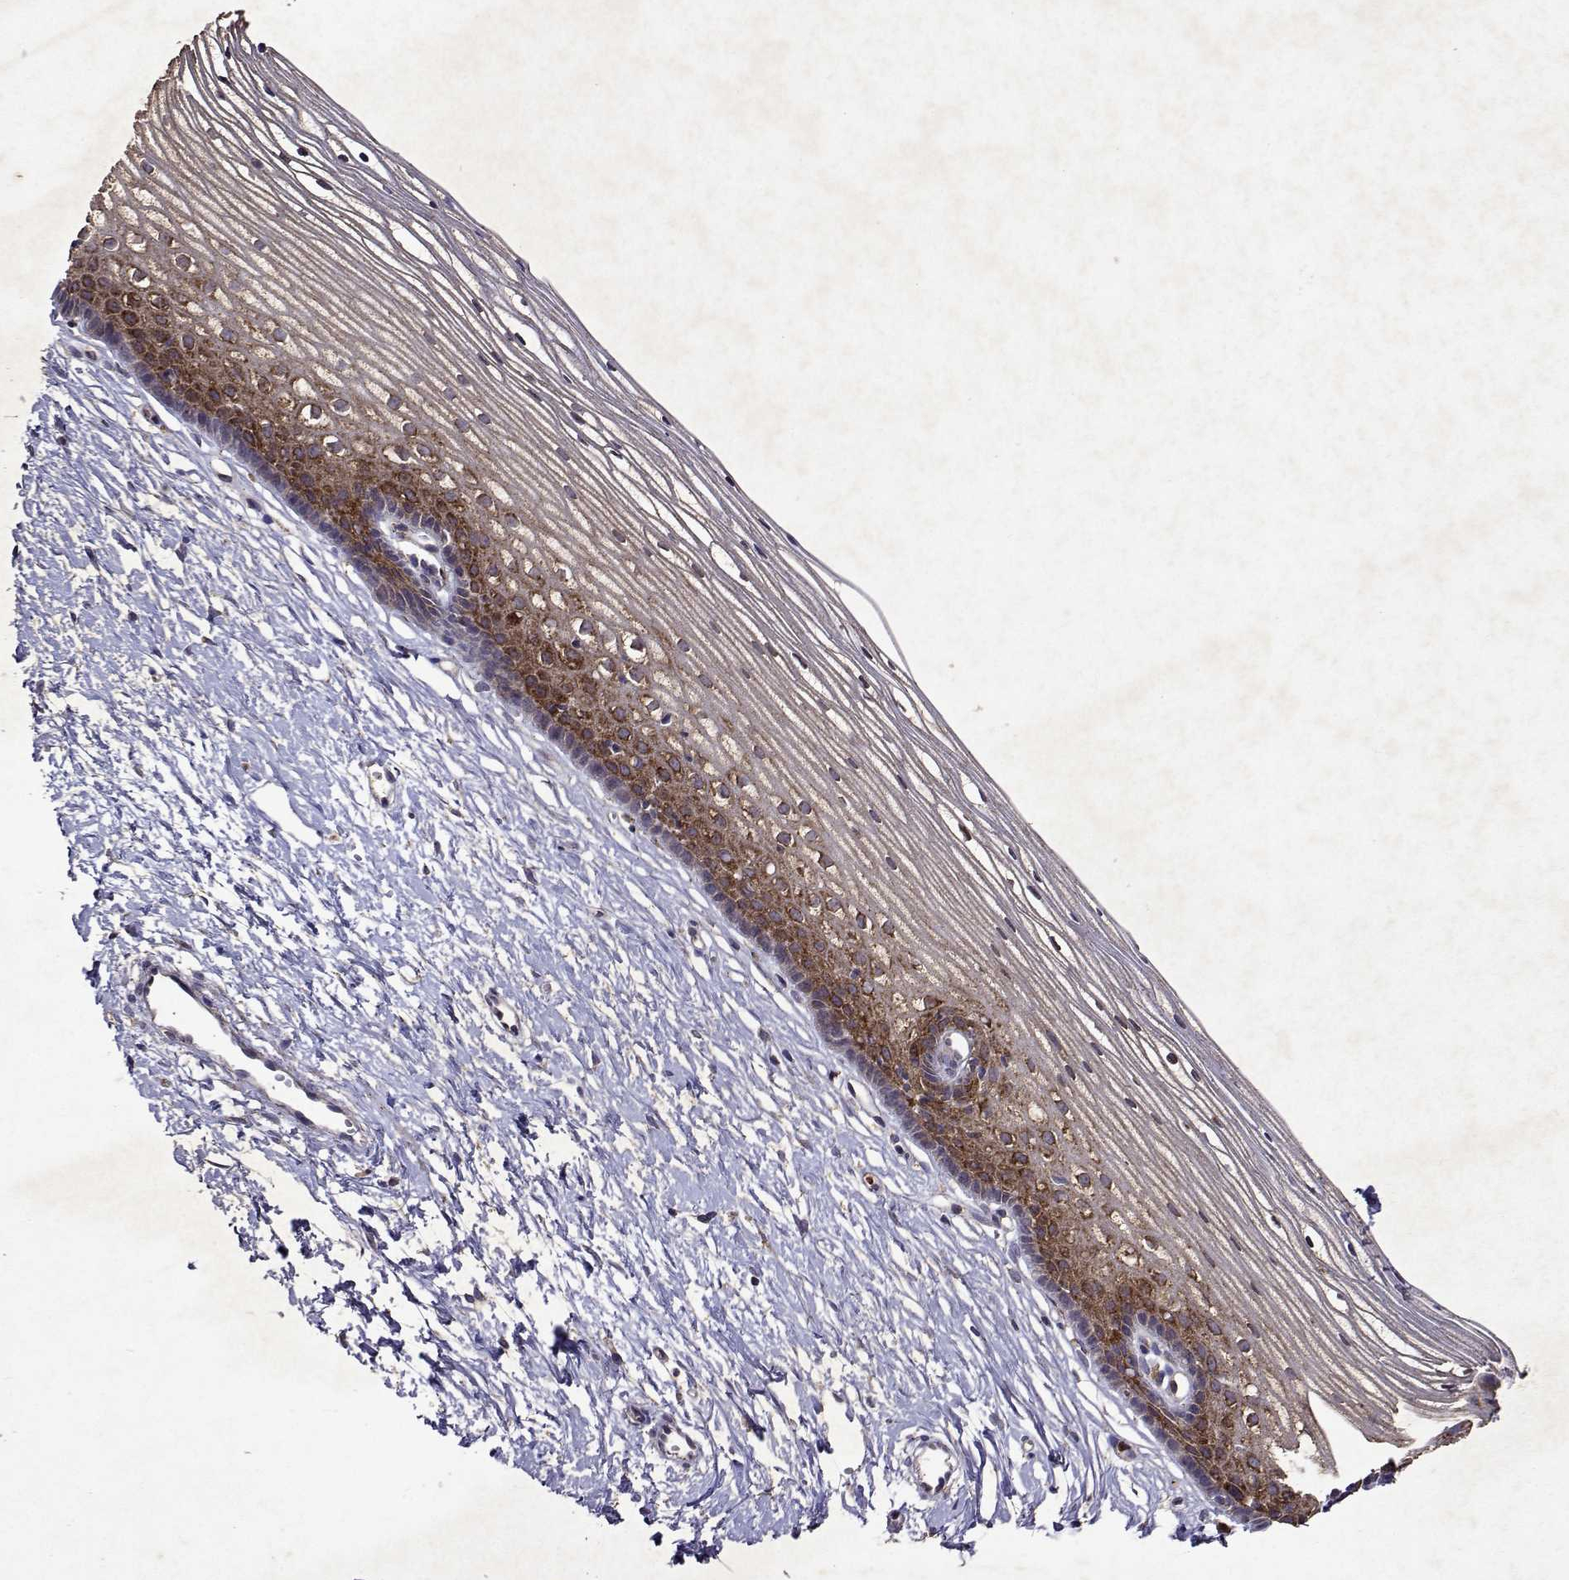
{"staining": {"intensity": "weak", "quantity": ">75%", "location": "cytoplasmic/membranous"}, "tissue": "cervix", "cell_type": "Glandular cells", "image_type": "normal", "snomed": [{"axis": "morphology", "description": "Normal tissue, NOS"}, {"axis": "topography", "description": "Cervix"}], "caption": "A micrograph showing weak cytoplasmic/membranous positivity in about >75% of glandular cells in benign cervix, as visualized by brown immunohistochemical staining.", "gene": "TARBP2", "patient": {"sex": "female", "age": 40}}